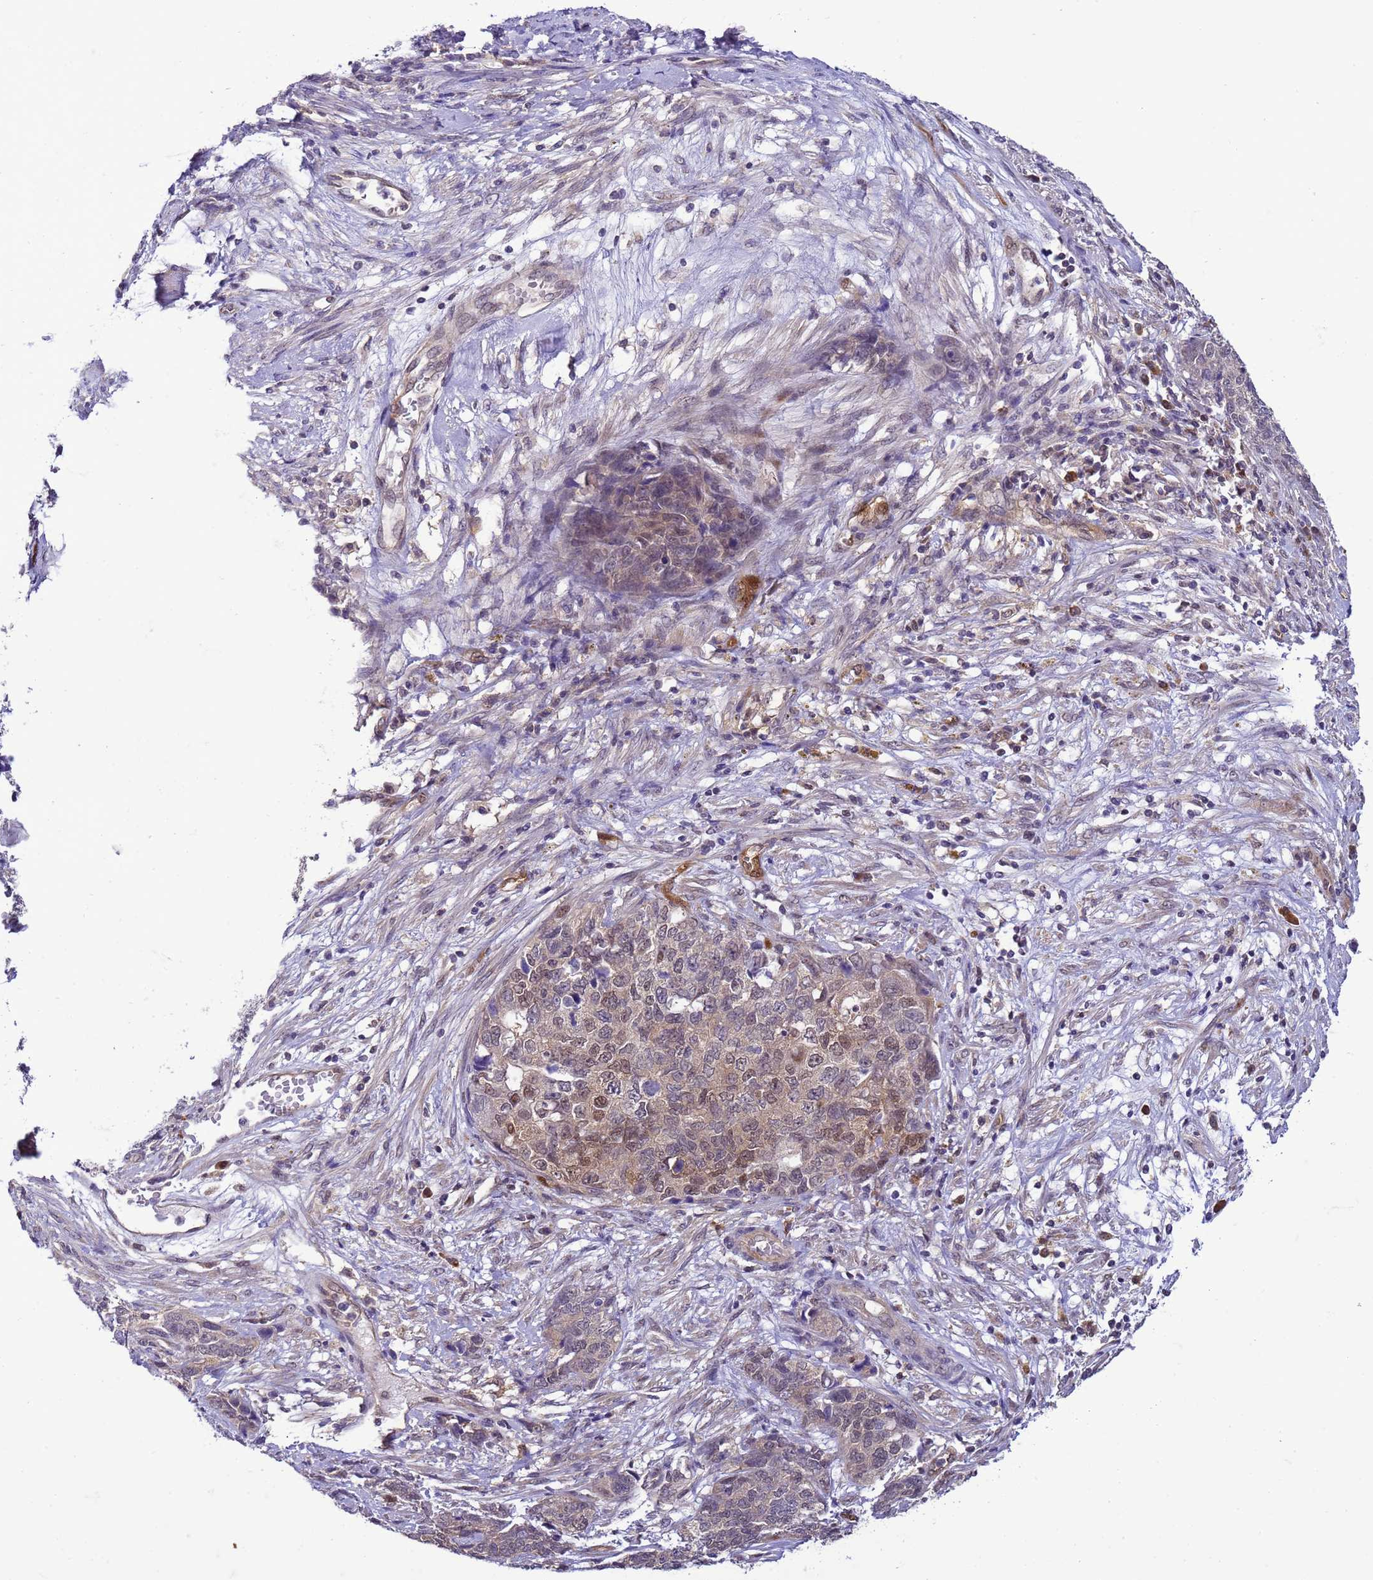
{"staining": {"intensity": "moderate", "quantity": ">75%", "location": "cytoplasmic/membranous,nuclear"}, "tissue": "cervical cancer", "cell_type": "Tumor cells", "image_type": "cancer", "snomed": [{"axis": "morphology", "description": "Squamous cell carcinoma, NOS"}, {"axis": "topography", "description": "Cervix"}], "caption": "Moderate cytoplasmic/membranous and nuclear positivity for a protein is present in about >75% of tumor cells of cervical cancer (squamous cell carcinoma) using immunohistochemistry.", "gene": "DDI2", "patient": {"sex": "female", "age": 63}}